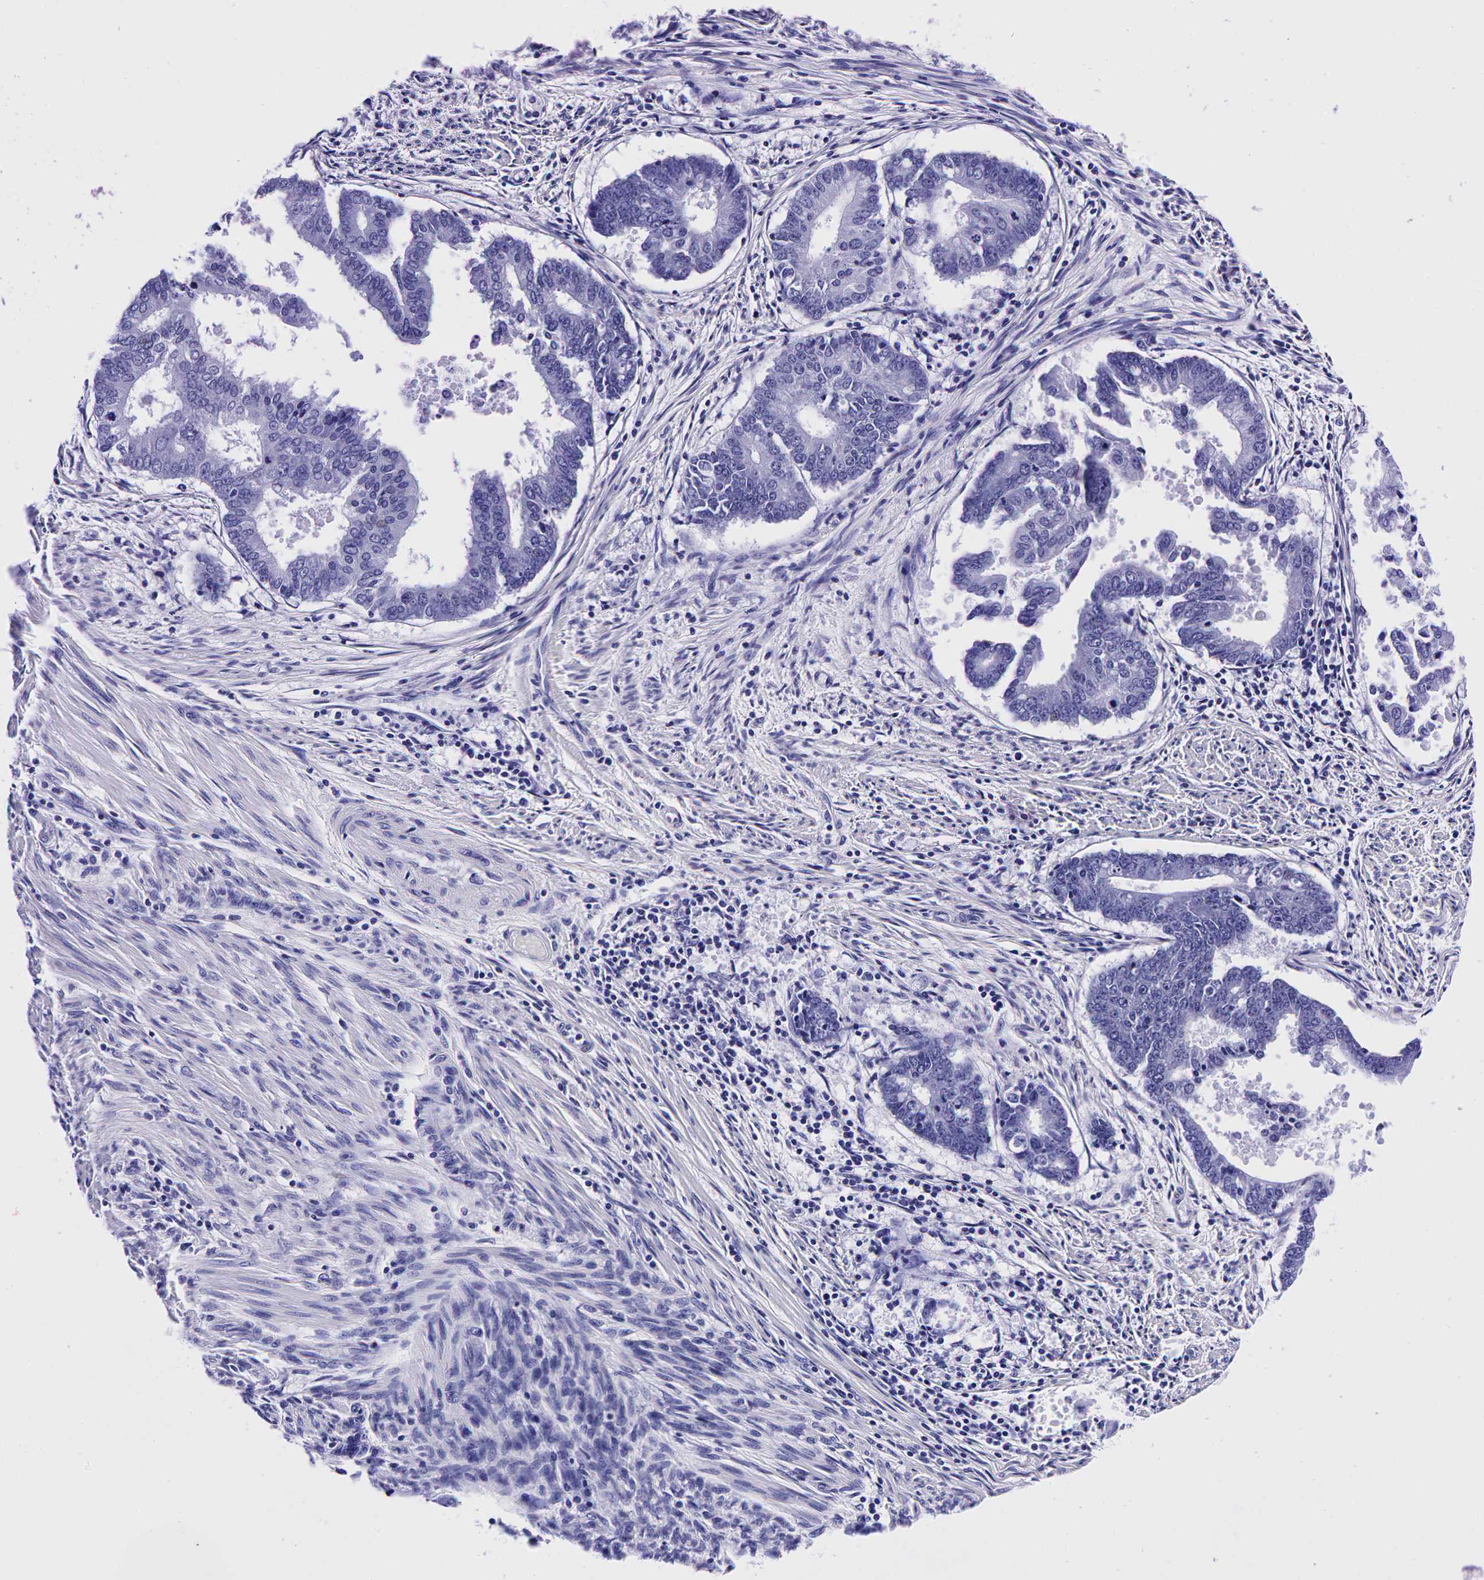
{"staining": {"intensity": "negative", "quantity": "none", "location": "none"}, "tissue": "endometrial cancer", "cell_type": "Tumor cells", "image_type": "cancer", "snomed": [{"axis": "morphology", "description": "Adenocarcinoma, NOS"}, {"axis": "topography", "description": "Endometrium"}], "caption": "Immunohistochemistry (IHC) of endometrial adenocarcinoma exhibits no expression in tumor cells.", "gene": "GCG", "patient": {"sex": "female", "age": 63}}